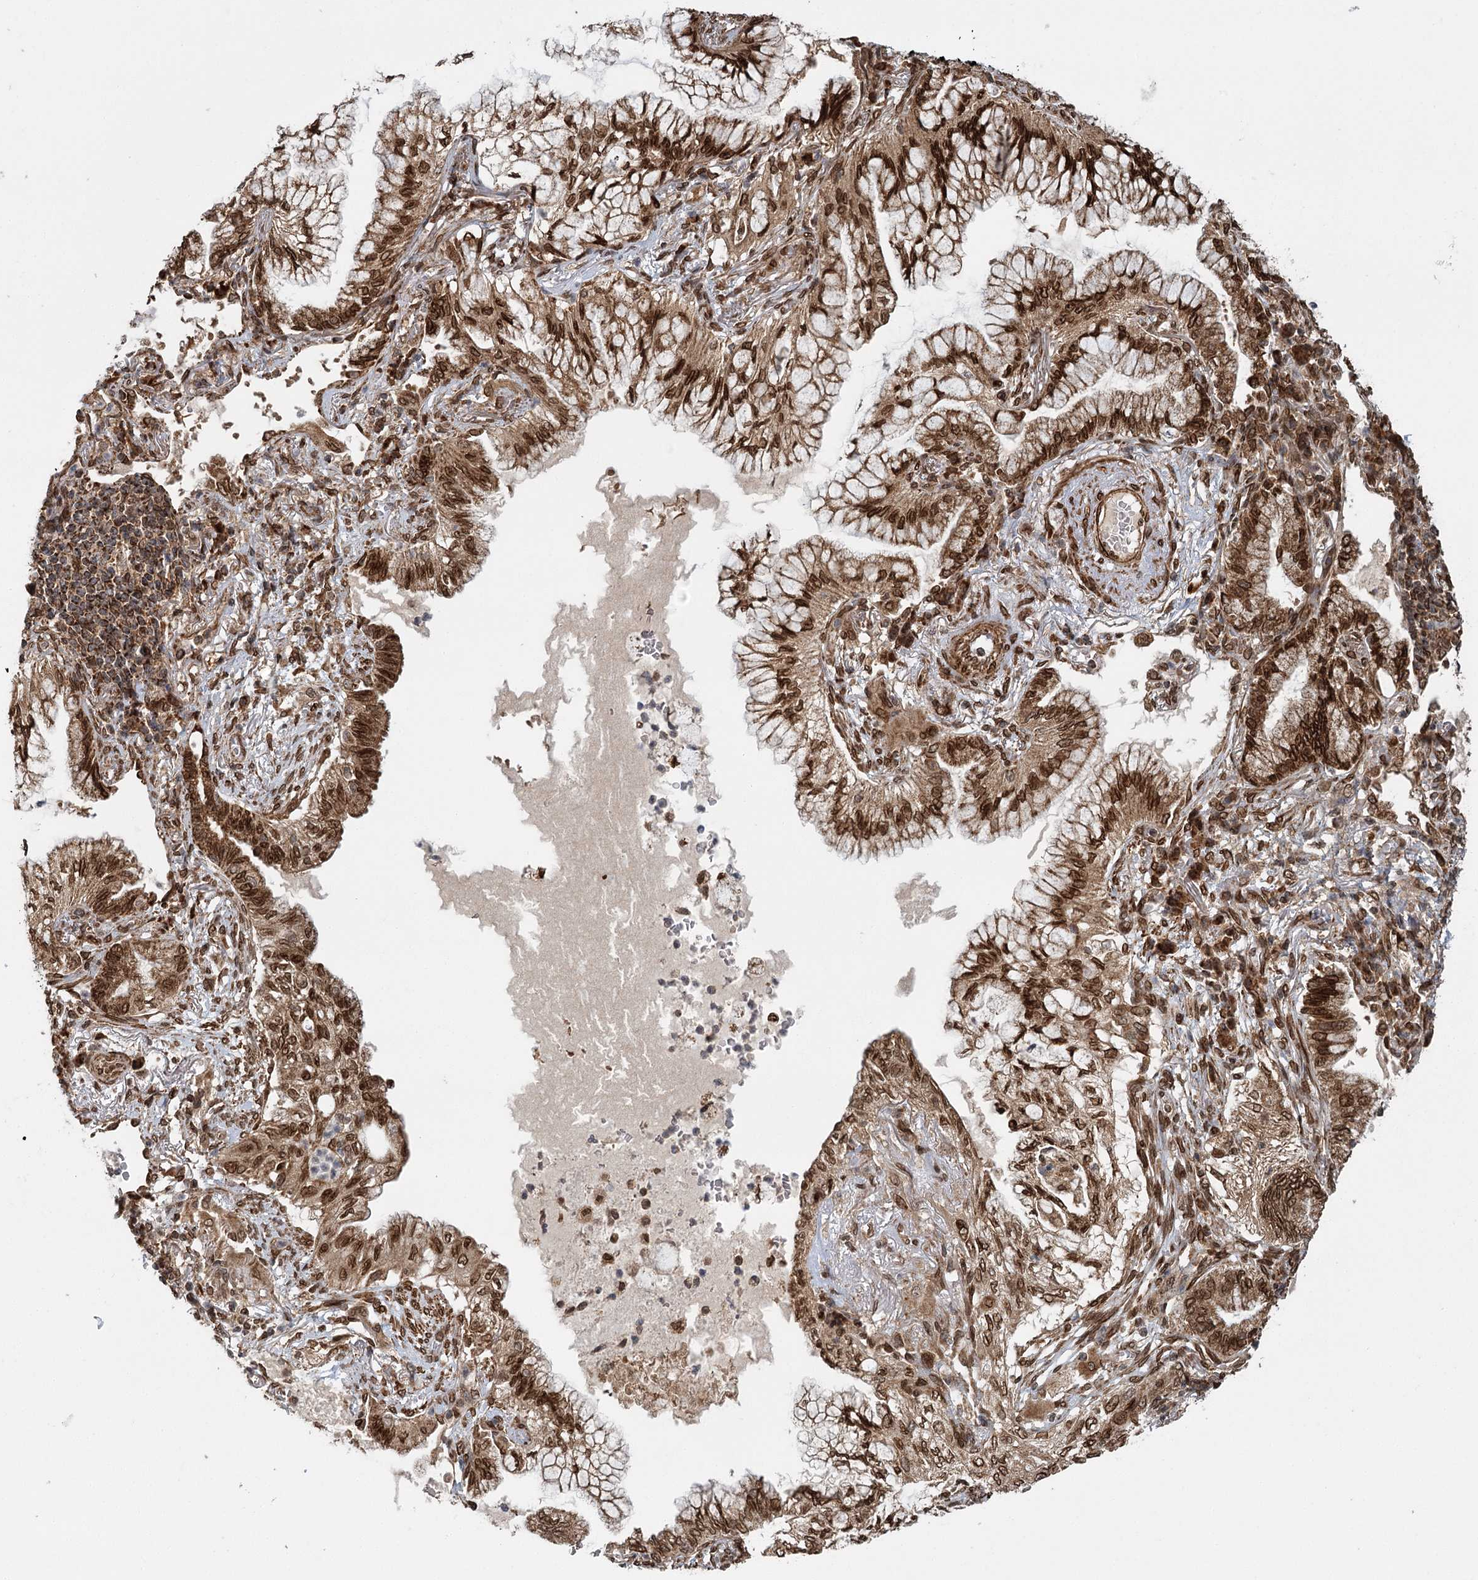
{"staining": {"intensity": "strong", "quantity": ">75%", "location": "cytoplasmic/membranous,nuclear"}, "tissue": "lung cancer", "cell_type": "Tumor cells", "image_type": "cancer", "snomed": [{"axis": "morphology", "description": "Adenocarcinoma, NOS"}, {"axis": "topography", "description": "Lung"}], "caption": "This image reveals lung adenocarcinoma stained with IHC to label a protein in brown. The cytoplasmic/membranous and nuclear of tumor cells show strong positivity for the protein. Nuclei are counter-stained blue.", "gene": "BCKDHA", "patient": {"sex": "female", "age": 70}}